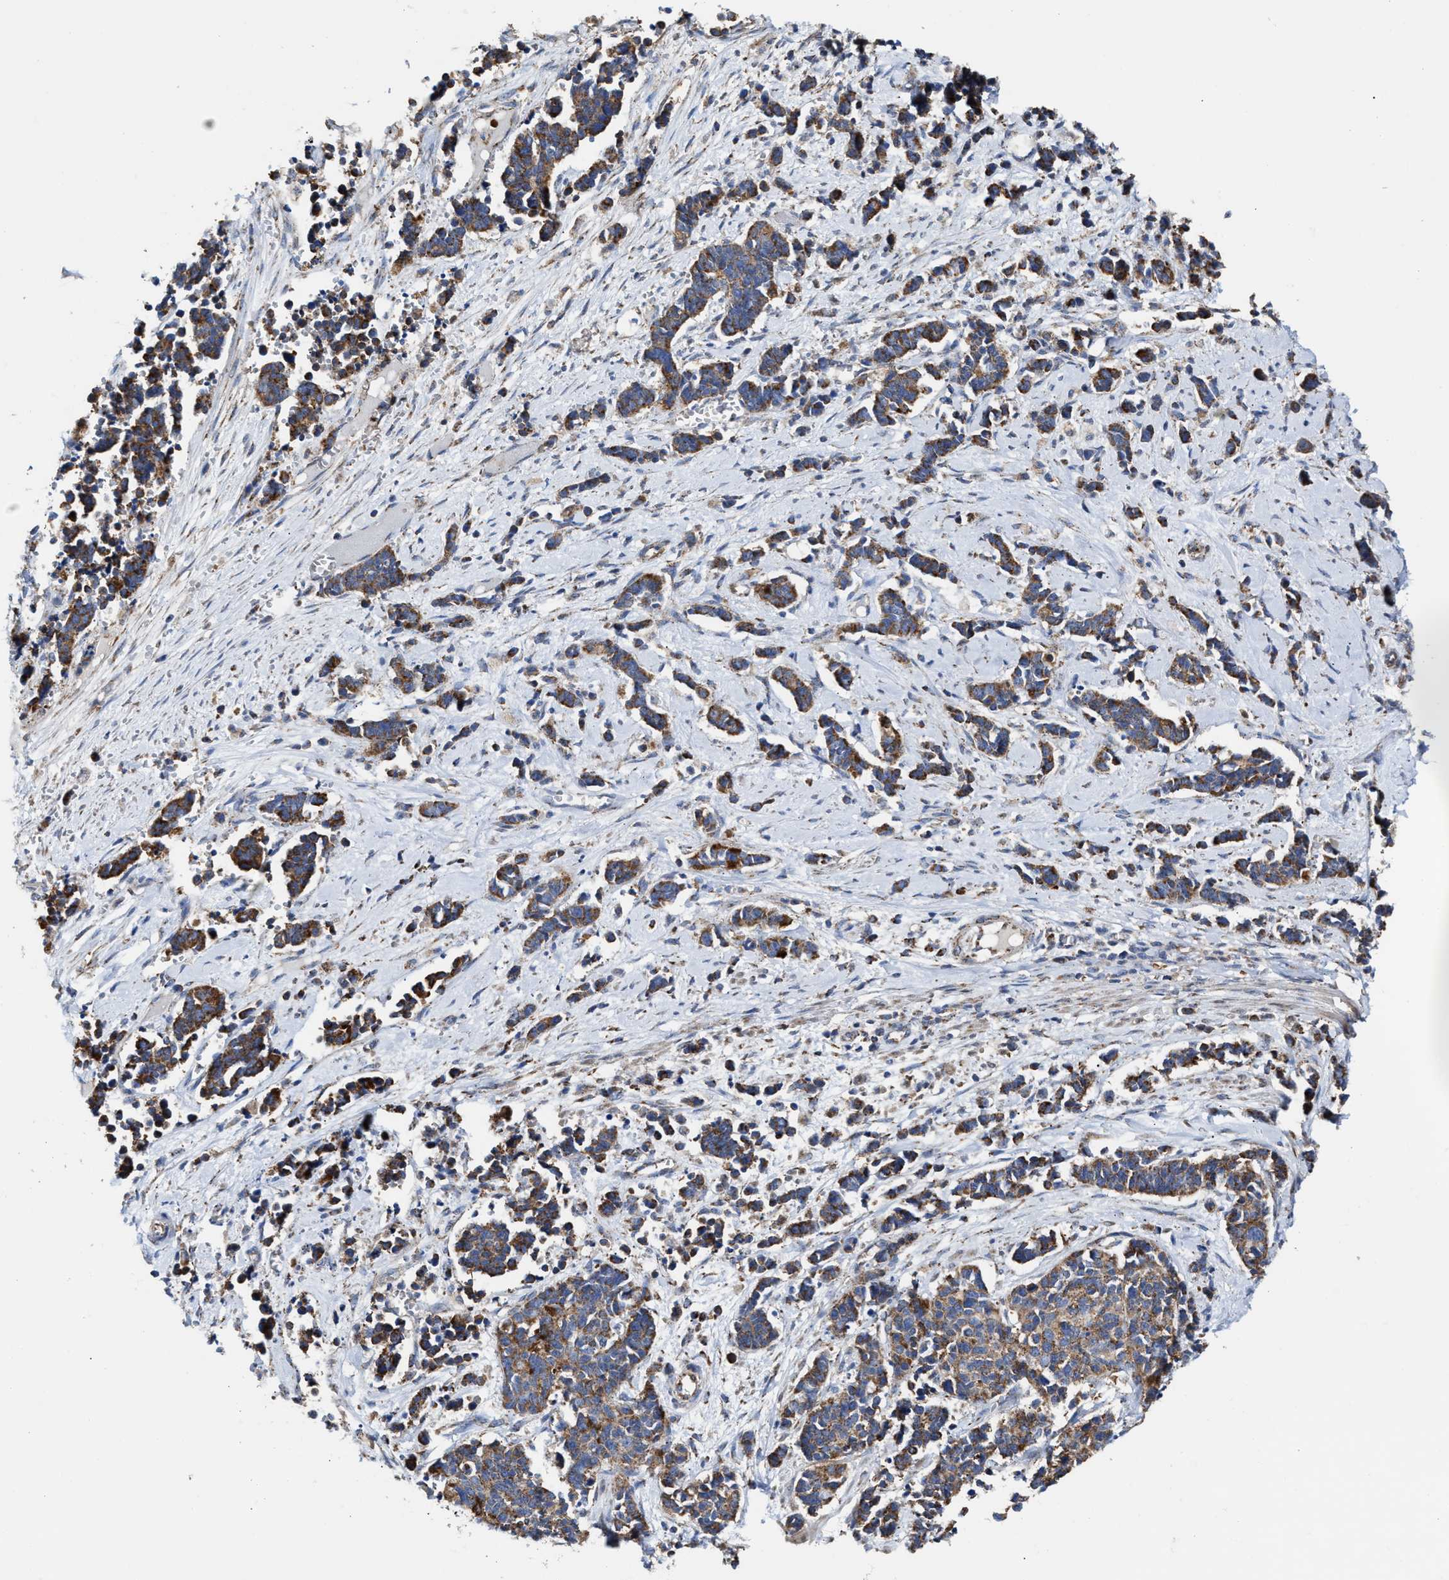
{"staining": {"intensity": "moderate", "quantity": ">75%", "location": "cytoplasmic/membranous"}, "tissue": "cervical cancer", "cell_type": "Tumor cells", "image_type": "cancer", "snomed": [{"axis": "morphology", "description": "Squamous cell carcinoma, NOS"}, {"axis": "topography", "description": "Cervix"}], "caption": "Tumor cells display medium levels of moderate cytoplasmic/membranous expression in about >75% of cells in human cervical cancer (squamous cell carcinoma). Using DAB (3,3'-diaminobenzidine) (brown) and hematoxylin (blue) stains, captured at high magnification using brightfield microscopy.", "gene": "MECR", "patient": {"sex": "female", "age": 35}}